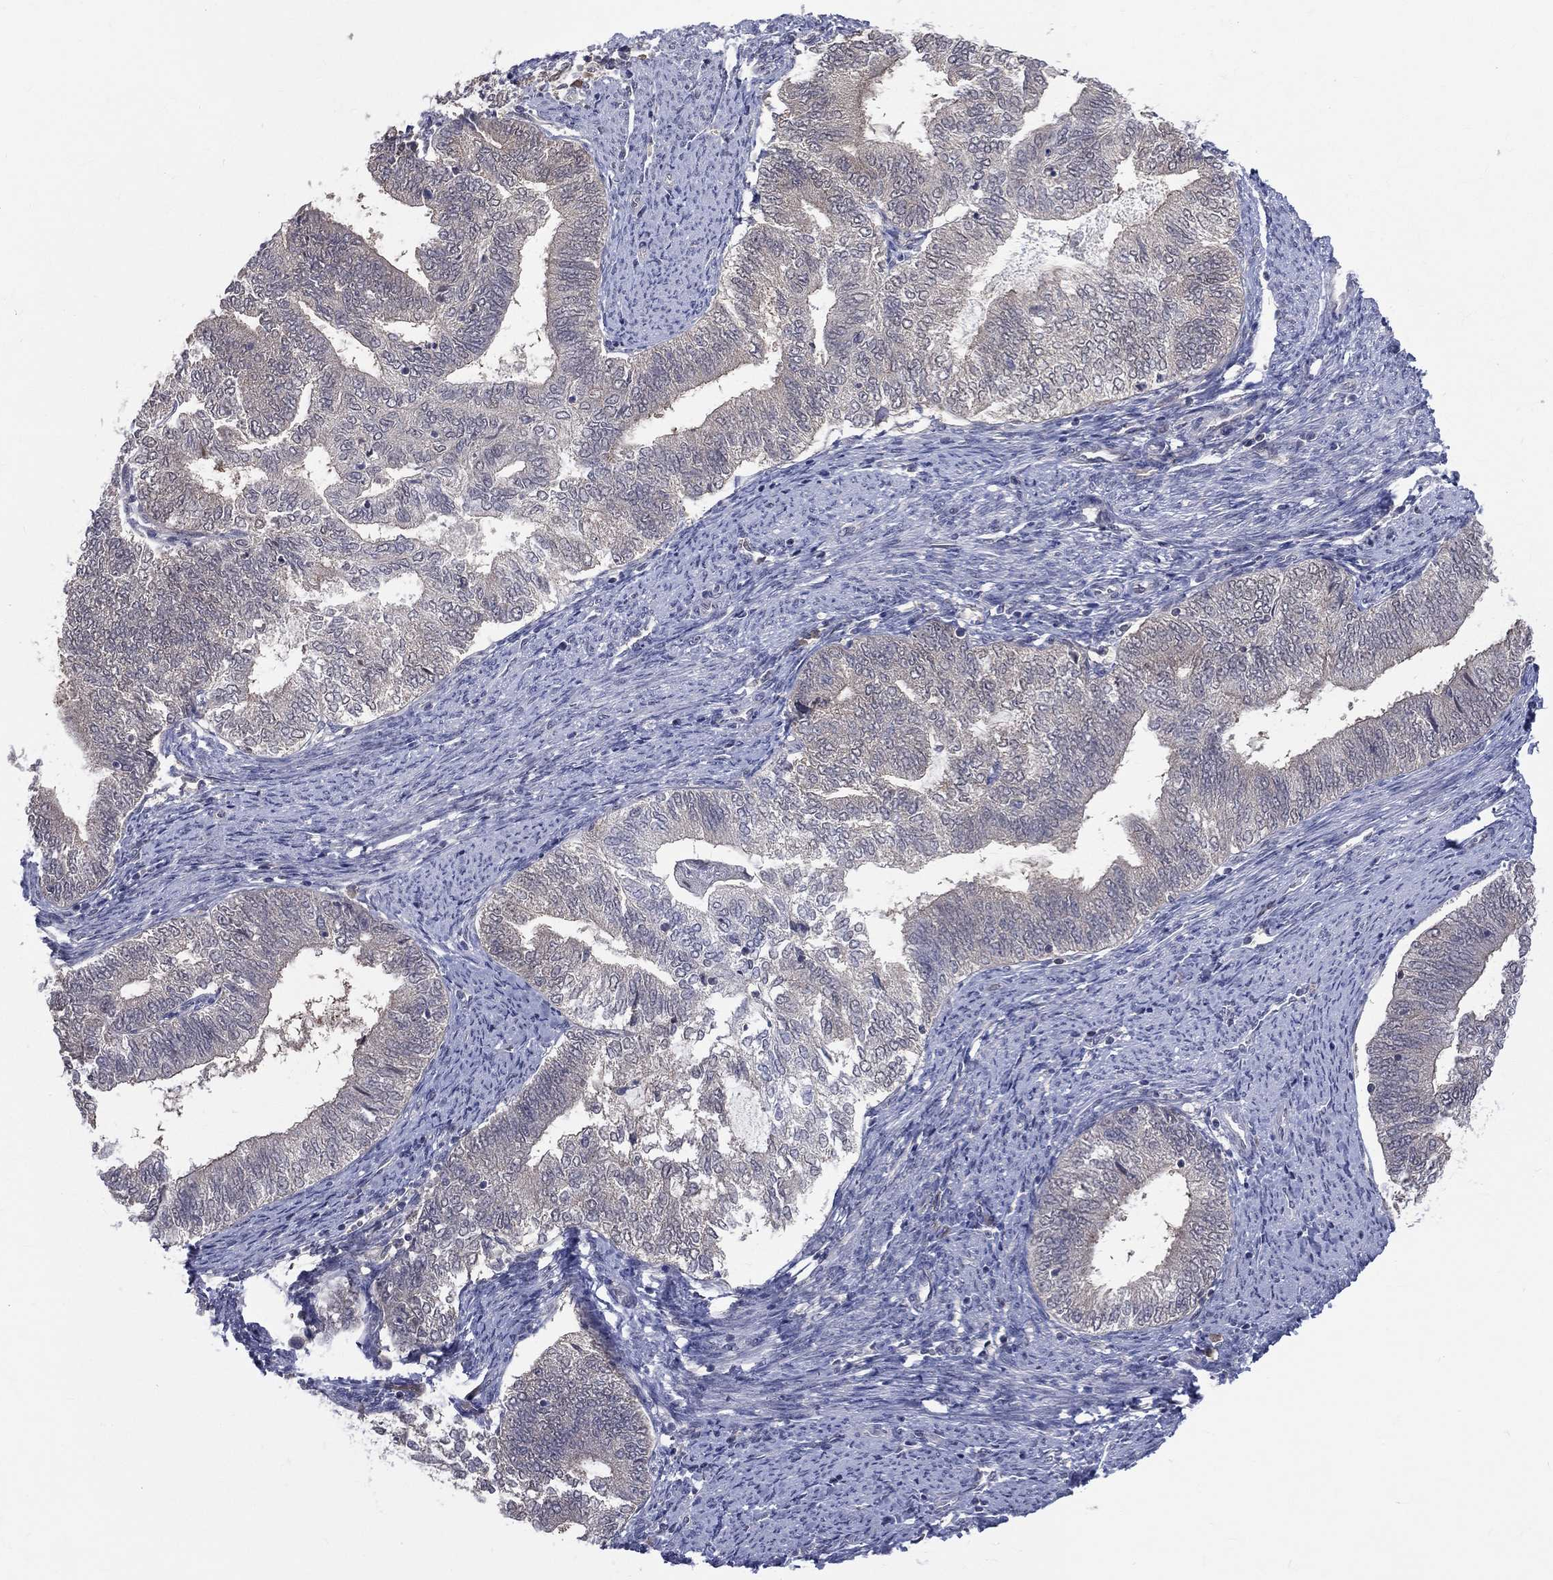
{"staining": {"intensity": "negative", "quantity": "none", "location": "none"}, "tissue": "endometrial cancer", "cell_type": "Tumor cells", "image_type": "cancer", "snomed": [{"axis": "morphology", "description": "Adenocarcinoma, NOS"}, {"axis": "topography", "description": "Endometrium"}], "caption": "Photomicrograph shows no protein staining in tumor cells of adenocarcinoma (endometrial) tissue.", "gene": "DLG4", "patient": {"sex": "female", "age": 65}}